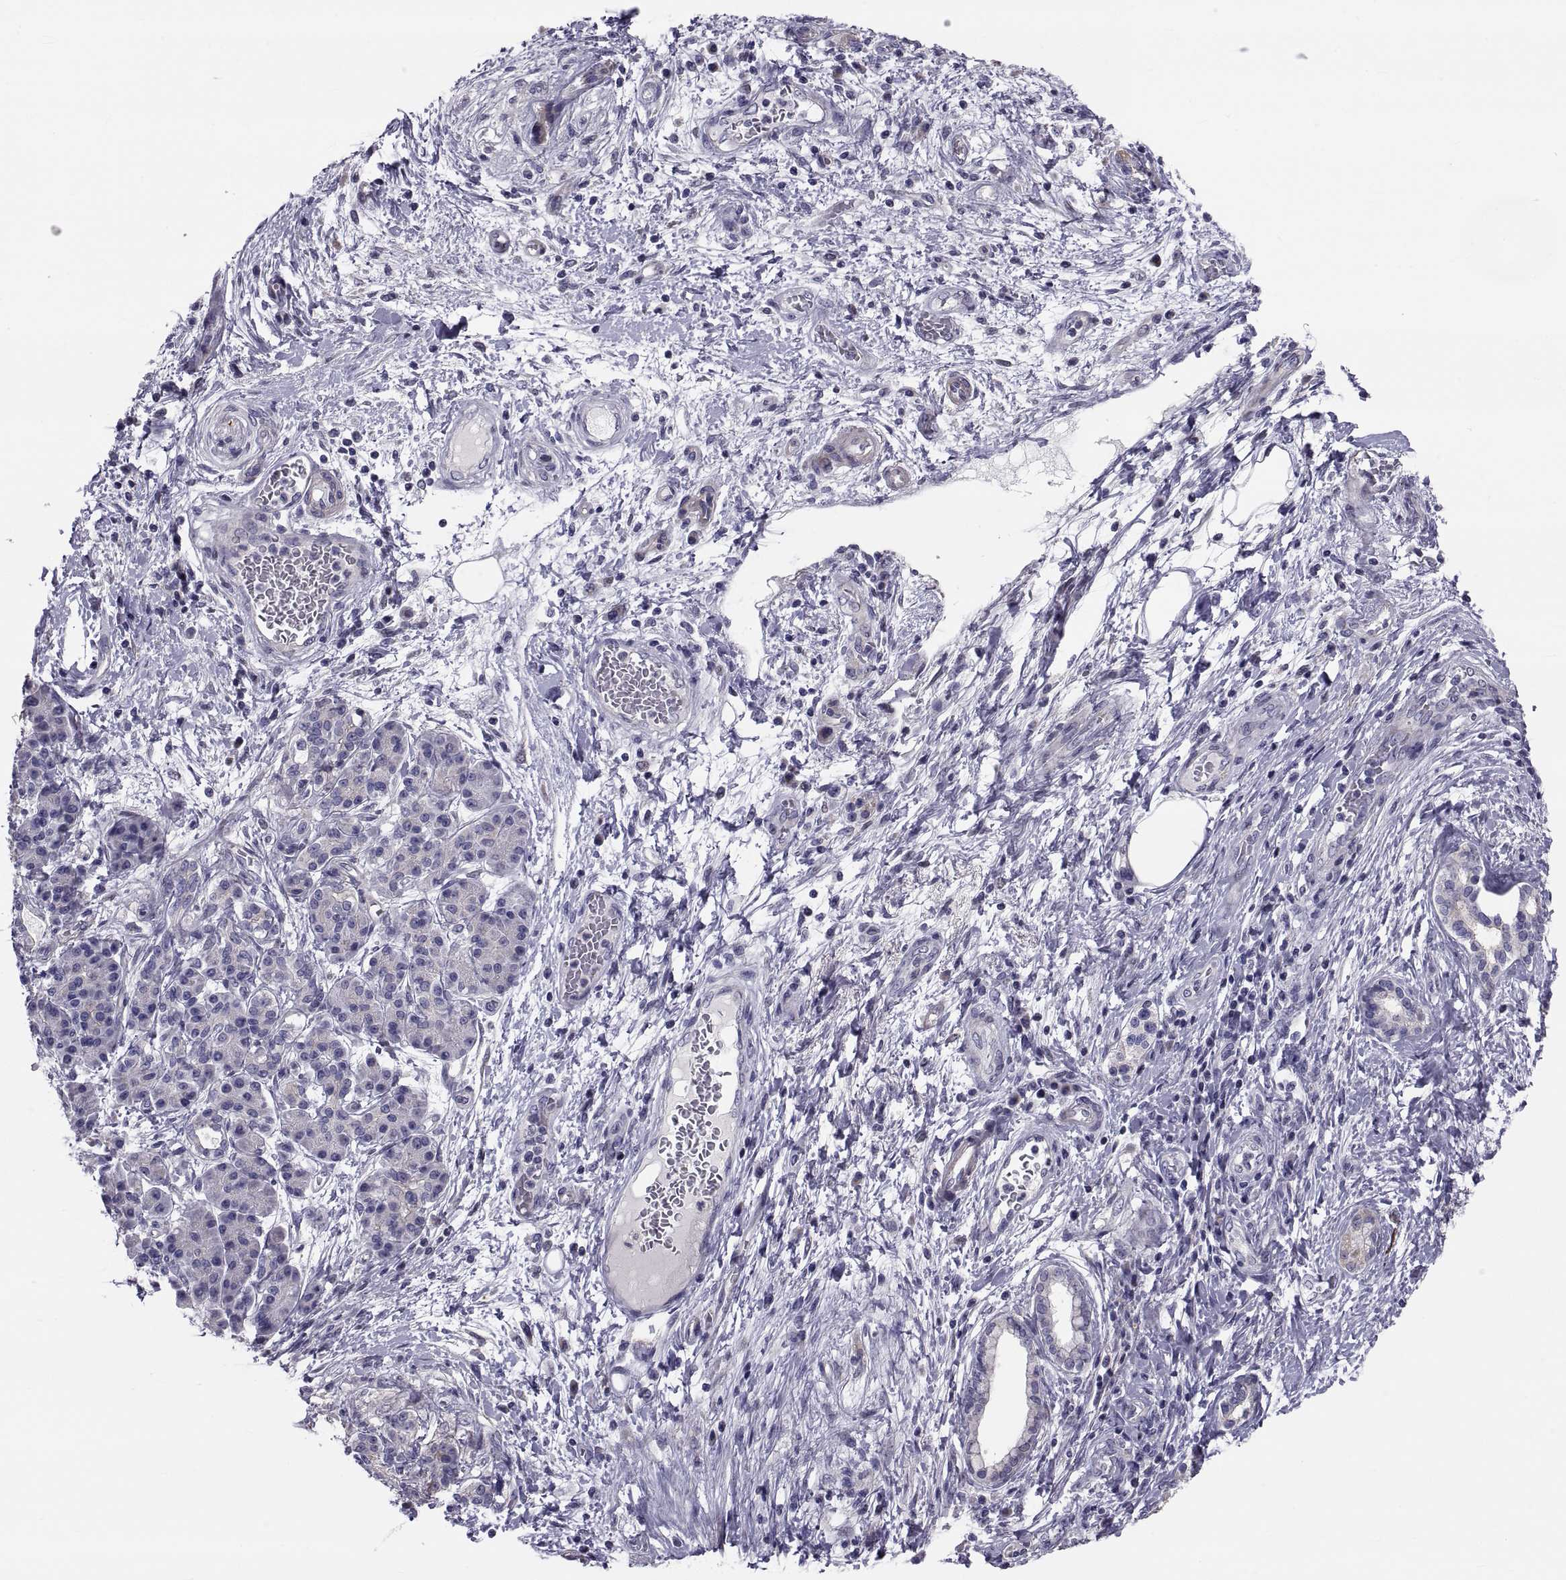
{"staining": {"intensity": "weak", "quantity": "<25%", "location": "cytoplasmic/membranous"}, "tissue": "pancreatic cancer", "cell_type": "Tumor cells", "image_type": "cancer", "snomed": [{"axis": "morphology", "description": "Adenocarcinoma, NOS"}, {"axis": "topography", "description": "Pancreas"}], "caption": "This is an IHC micrograph of human pancreatic cancer. There is no expression in tumor cells.", "gene": "ANO1", "patient": {"sex": "female", "age": 73}}